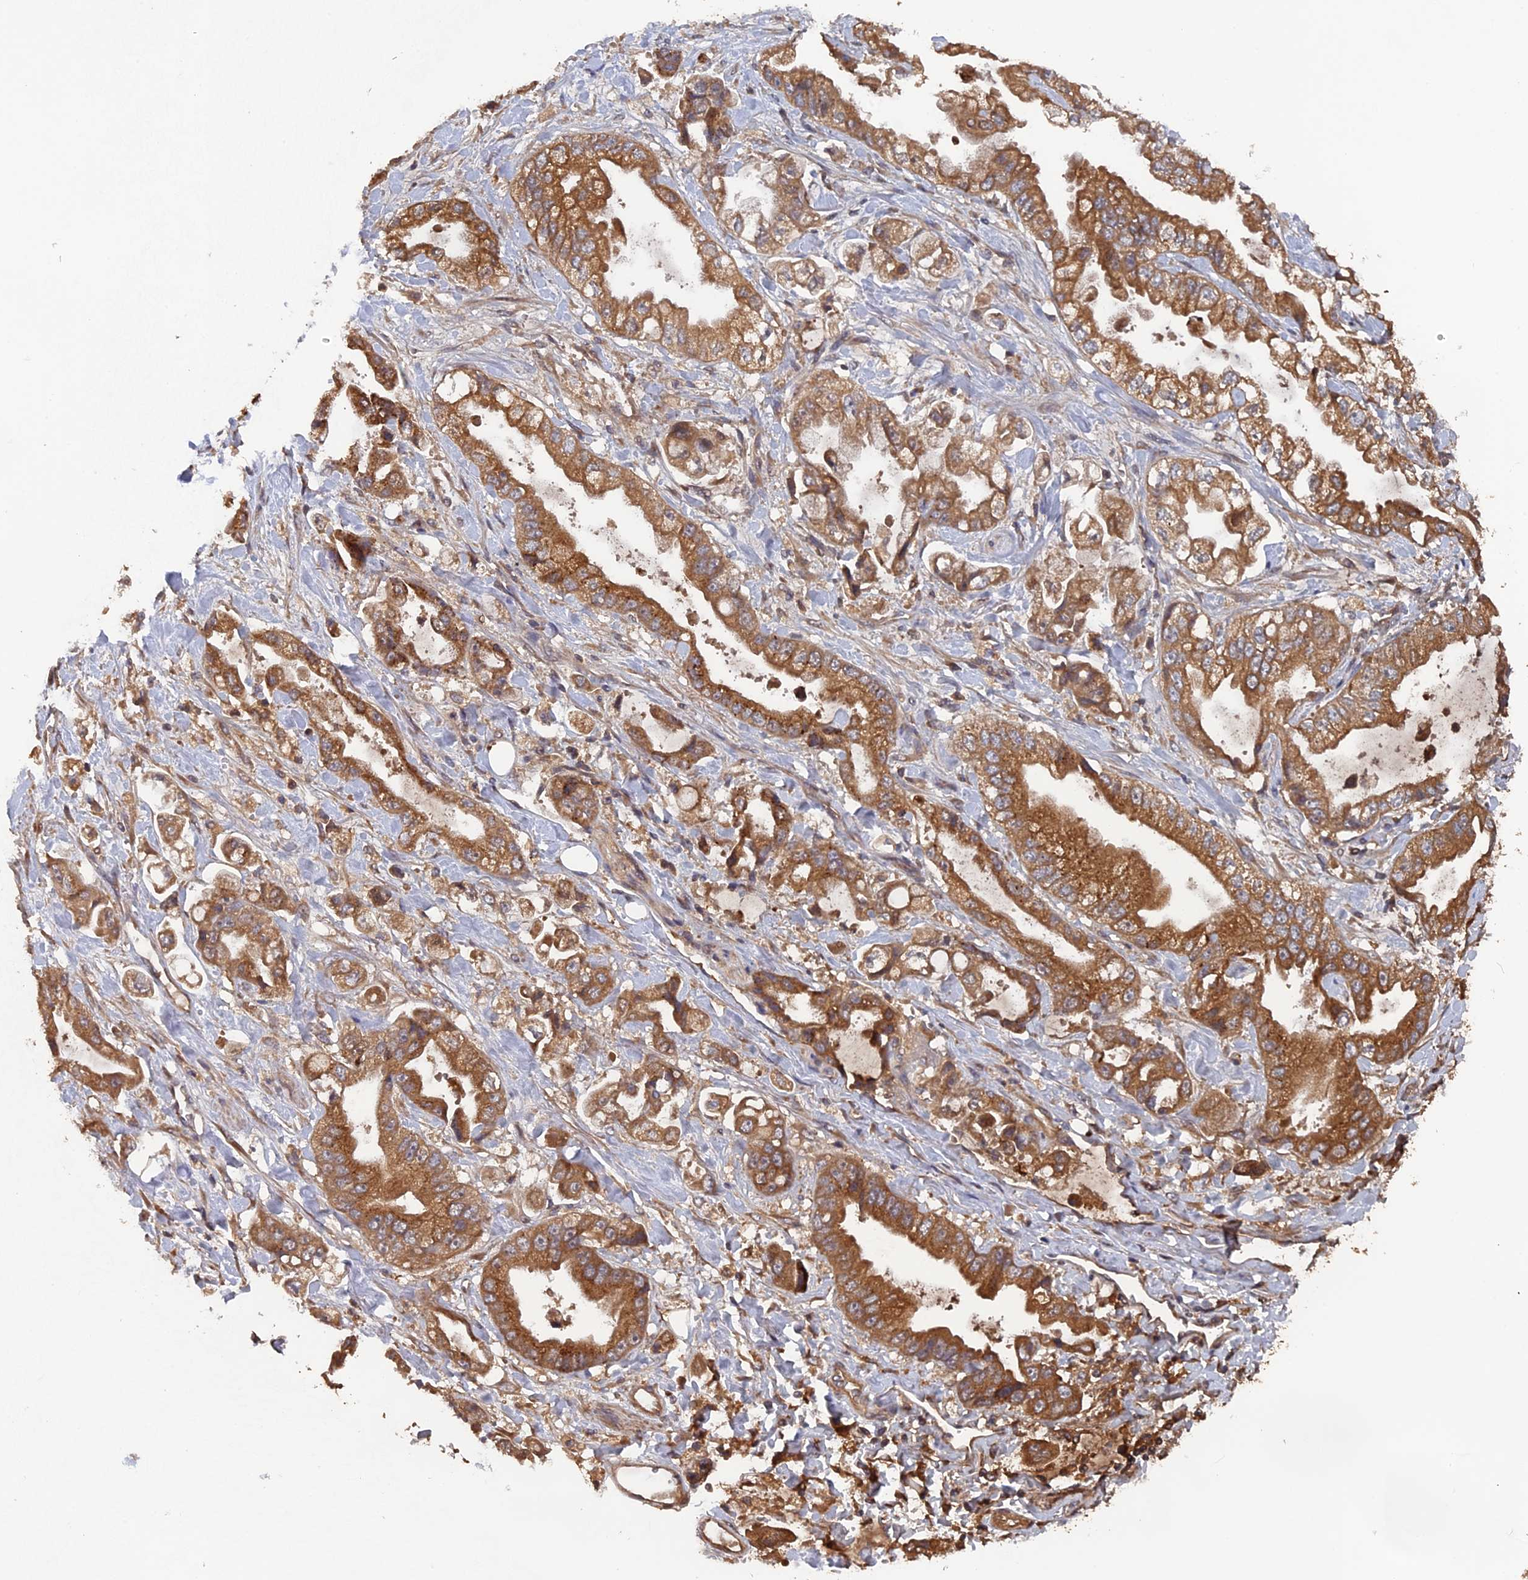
{"staining": {"intensity": "moderate", "quantity": ">75%", "location": "cytoplasmic/membranous"}, "tissue": "stomach cancer", "cell_type": "Tumor cells", "image_type": "cancer", "snomed": [{"axis": "morphology", "description": "Adenocarcinoma, NOS"}, {"axis": "topography", "description": "Stomach"}], "caption": "IHC of human stomach cancer (adenocarcinoma) exhibits medium levels of moderate cytoplasmic/membranous positivity in approximately >75% of tumor cells. The staining is performed using DAB brown chromogen to label protein expression. The nuclei are counter-stained blue using hematoxylin.", "gene": "VPS37C", "patient": {"sex": "male", "age": 62}}